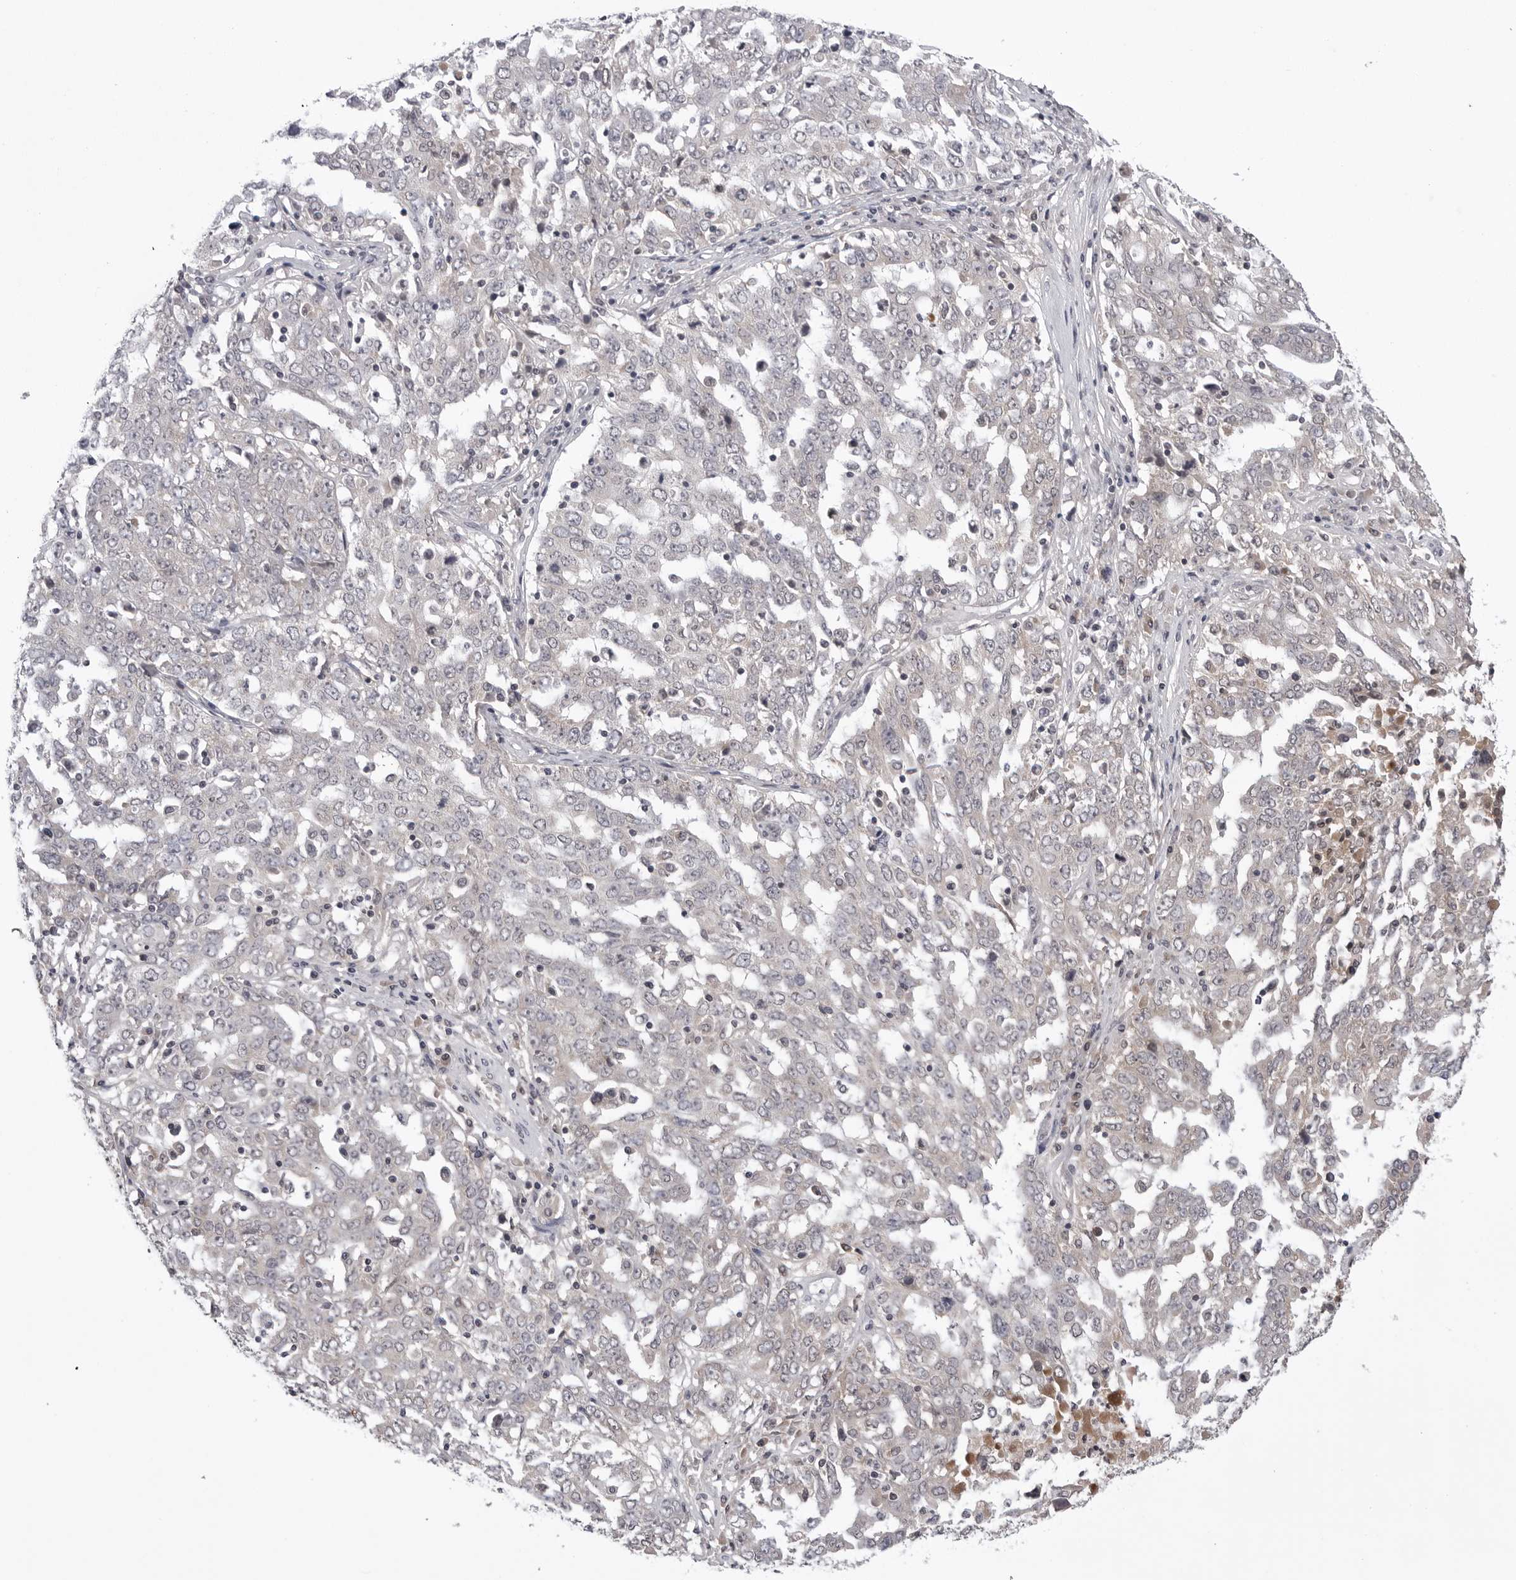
{"staining": {"intensity": "negative", "quantity": "none", "location": "none"}, "tissue": "ovarian cancer", "cell_type": "Tumor cells", "image_type": "cancer", "snomed": [{"axis": "morphology", "description": "Carcinoma, endometroid"}, {"axis": "topography", "description": "Ovary"}], "caption": "An immunohistochemistry histopathology image of ovarian cancer (endometroid carcinoma) is shown. There is no staining in tumor cells of ovarian cancer (endometroid carcinoma). The staining was performed using DAB to visualize the protein expression in brown, while the nuclei were stained in blue with hematoxylin (Magnification: 20x).", "gene": "CDK20", "patient": {"sex": "female", "age": 62}}